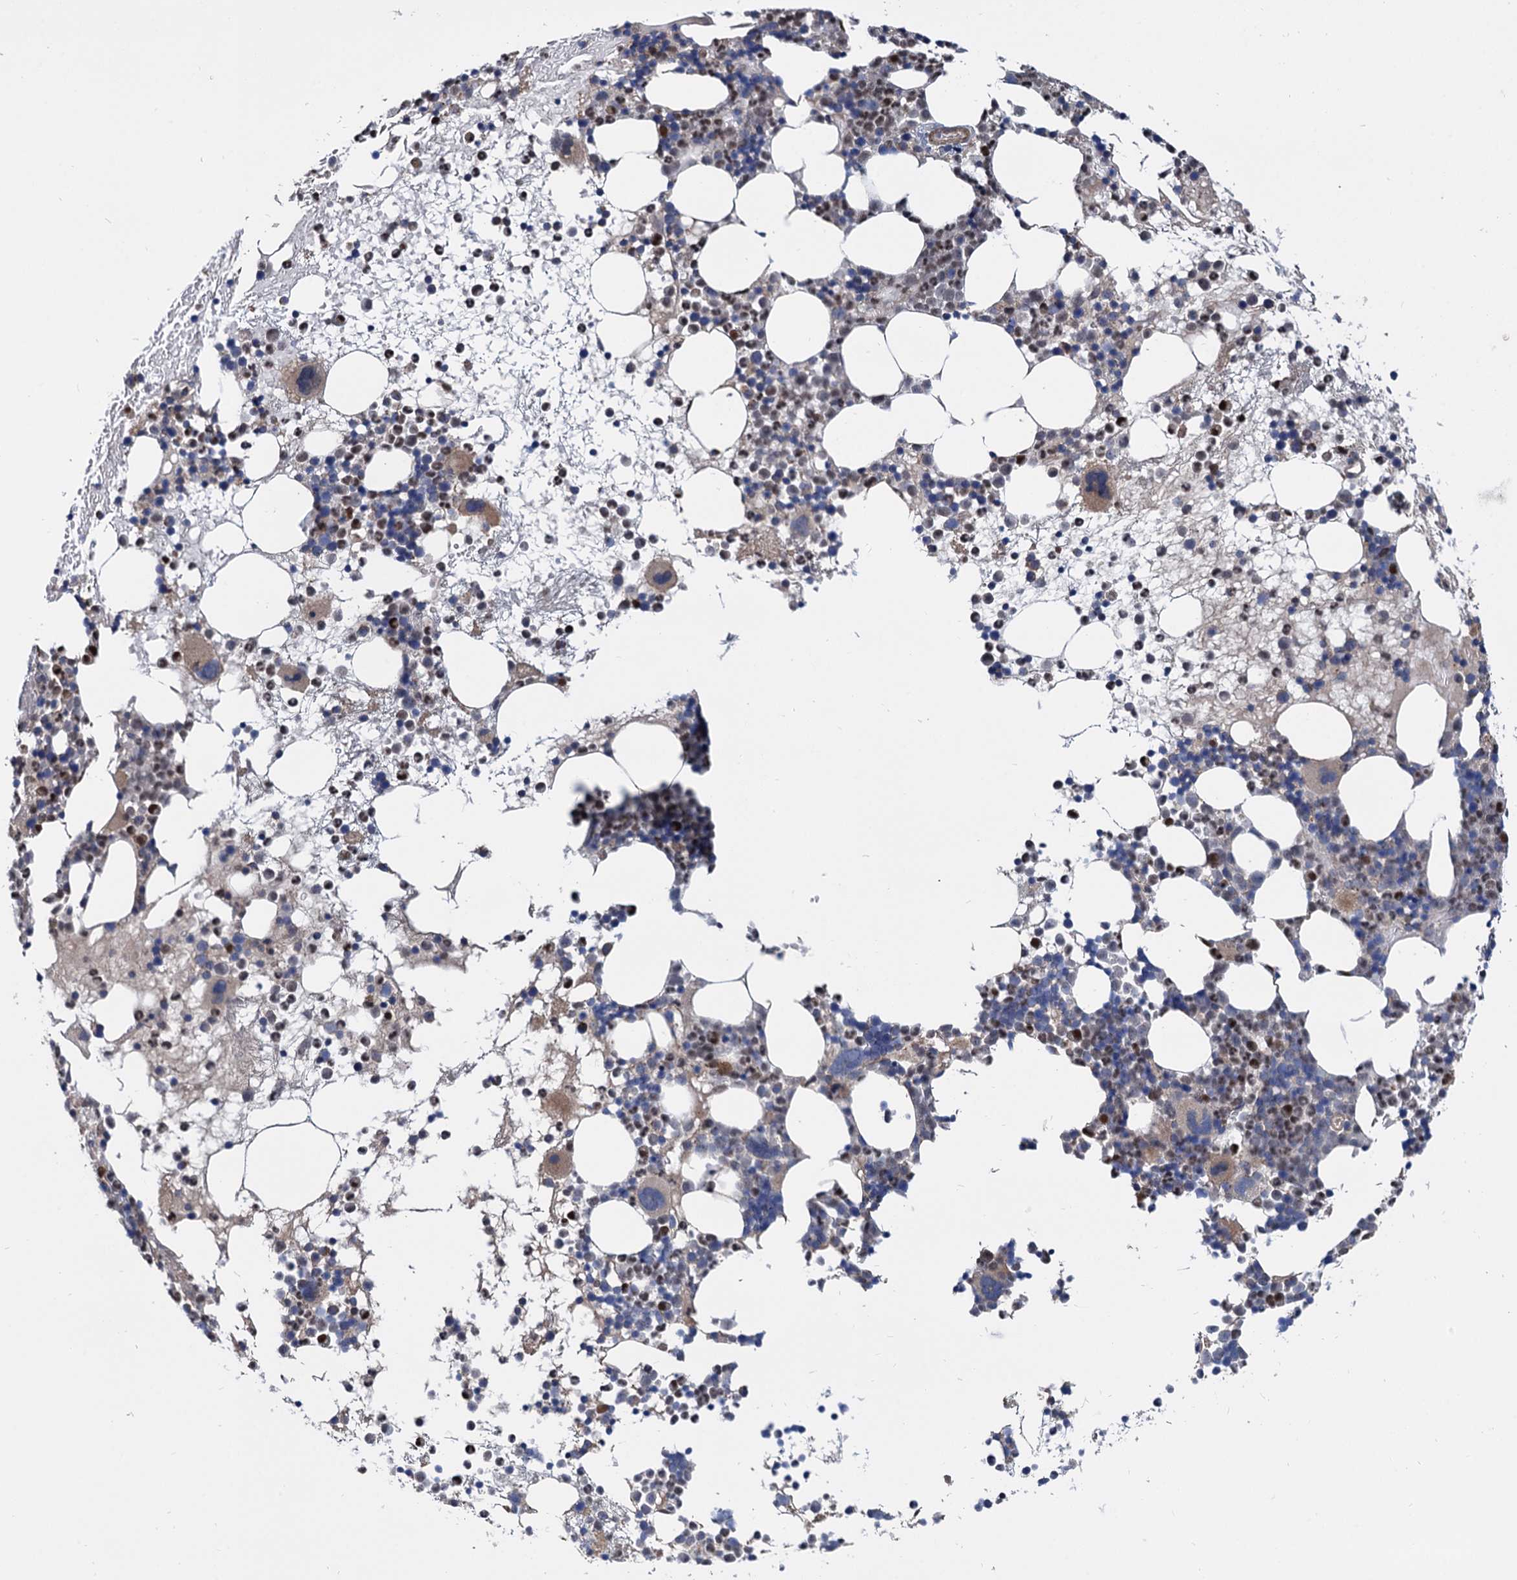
{"staining": {"intensity": "moderate", "quantity": "<25%", "location": "nuclear"}, "tissue": "bone marrow", "cell_type": "Hematopoietic cells", "image_type": "normal", "snomed": [{"axis": "morphology", "description": "Normal tissue, NOS"}, {"axis": "topography", "description": "Bone marrow"}], "caption": "Bone marrow stained with a brown dye exhibits moderate nuclear positive positivity in approximately <25% of hematopoietic cells.", "gene": "ALKBH7", "patient": {"sex": "female", "age": 57}}